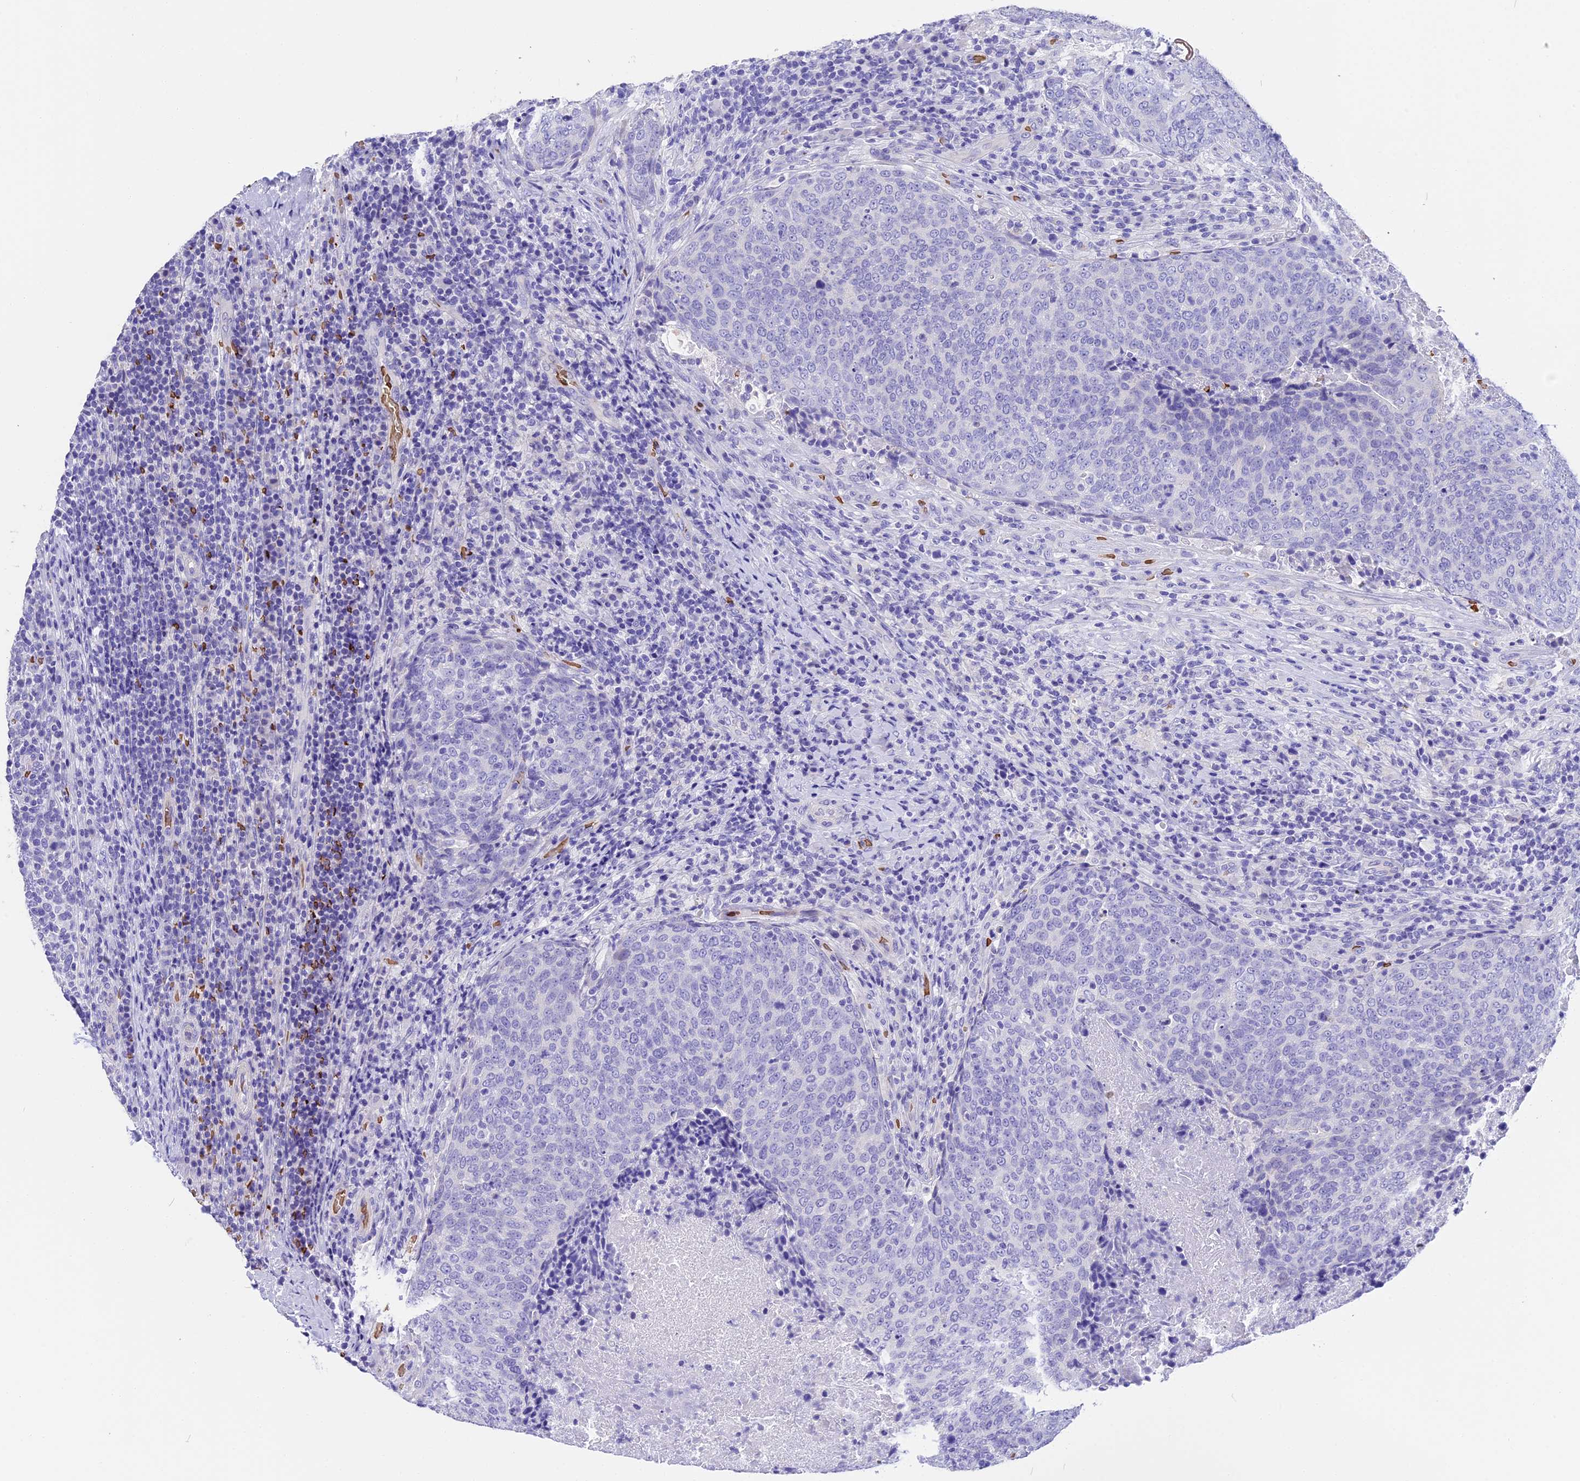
{"staining": {"intensity": "negative", "quantity": "none", "location": "none"}, "tissue": "head and neck cancer", "cell_type": "Tumor cells", "image_type": "cancer", "snomed": [{"axis": "morphology", "description": "Squamous cell carcinoma, NOS"}, {"axis": "morphology", "description": "Squamous cell carcinoma, metastatic, NOS"}, {"axis": "topography", "description": "Lymph node"}, {"axis": "topography", "description": "Head-Neck"}], "caption": "The photomicrograph shows no significant staining in tumor cells of head and neck squamous cell carcinoma. Brightfield microscopy of immunohistochemistry (IHC) stained with DAB (brown) and hematoxylin (blue), captured at high magnification.", "gene": "TNNC2", "patient": {"sex": "male", "age": 62}}